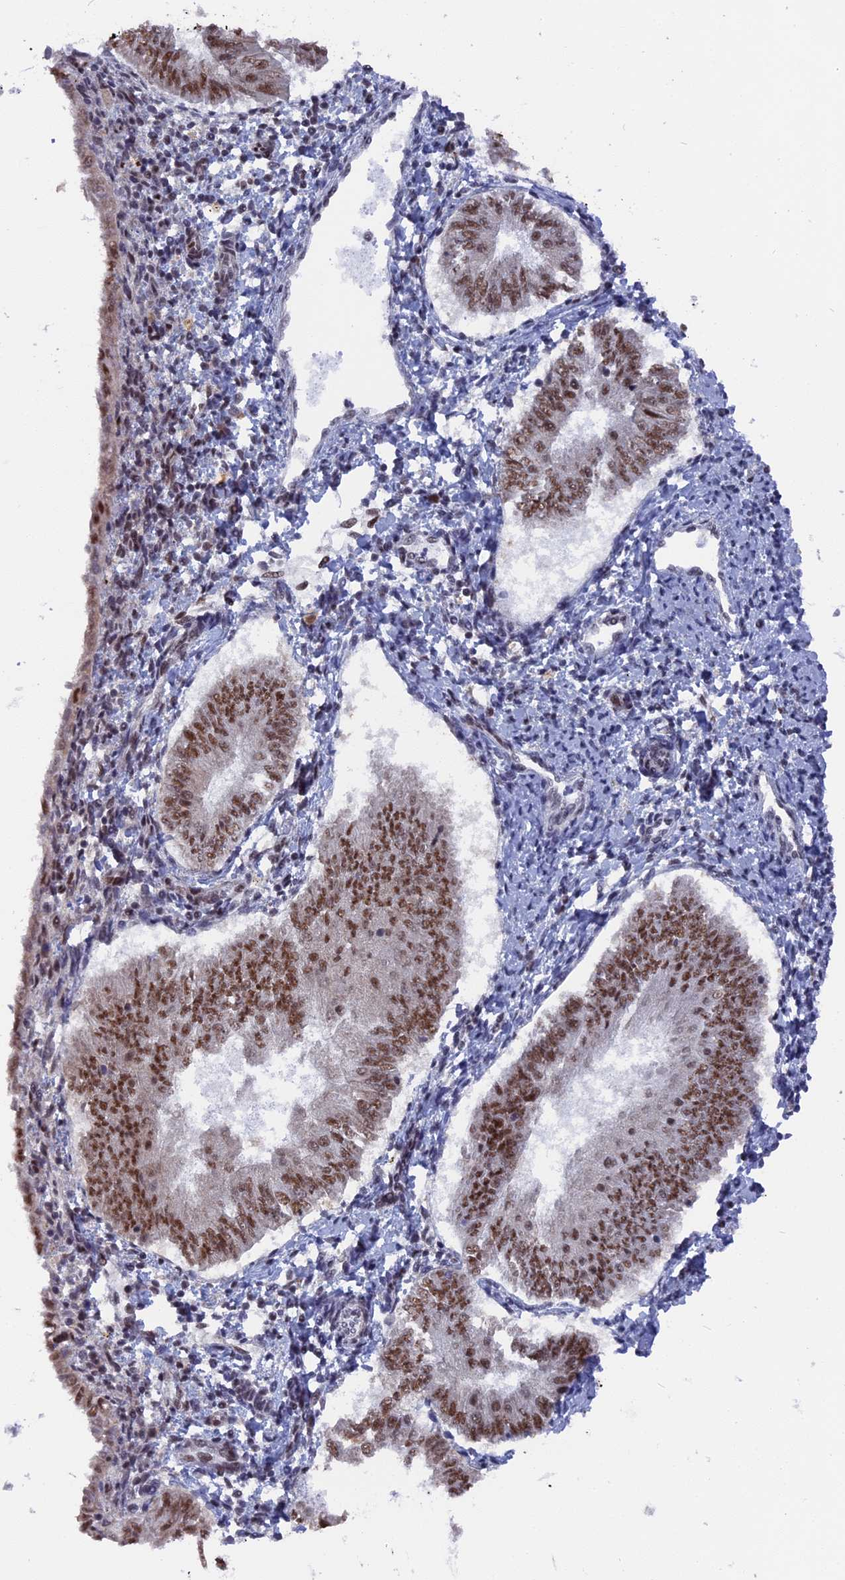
{"staining": {"intensity": "moderate", "quantity": ">75%", "location": "nuclear"}, "tissue": "endometrial cancer", "cell_type": "Tumor cells", "image_type": "cancer", "snomed": [{"axis": "morphology", "description": "Adenocarcinoma, NOS"}, {"axis": "topography", "description": "Endometrium"}], "caption": "This histopathology image shows immunohistochemistry staining of human adenocarcinoma (endometrial), with medium moderate nuclear positivity in approximately >75% of tumor cells.", "gene": "SF3A2", "patient": {"sex": "female", "age": 58}}